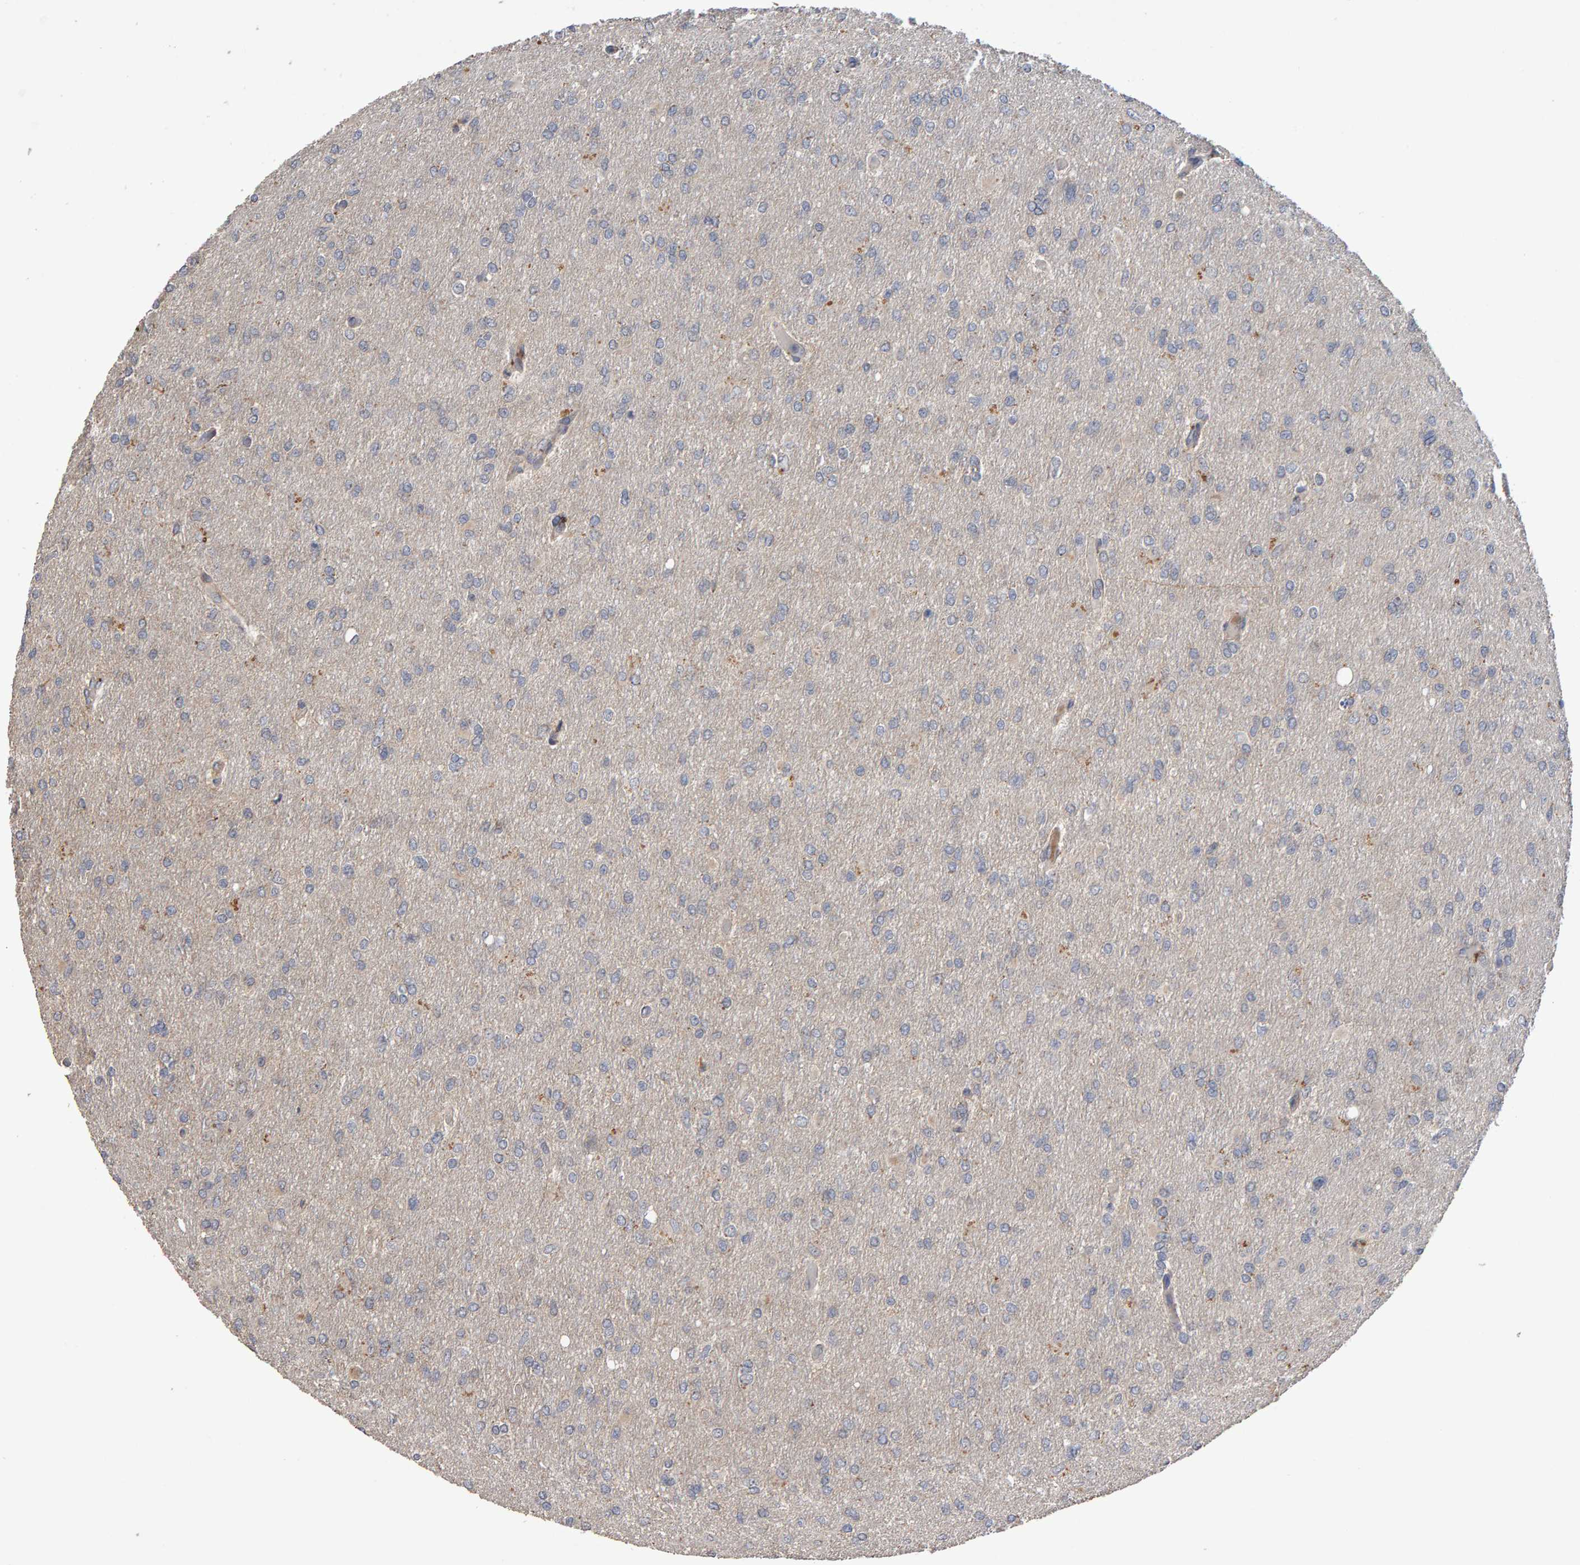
{"staining": {"intensity": "negative", "quantity": "none", "location": "none"}, "tissue": "glioma", "cell_type": "Tumor cells", "image_type": "cancer", "snomed": [{"axis": "morphology", "description": "Glioma, malignant, High grade"}, {"axis": "topography", "description": "Cerebral cortex"}], "caption": "High power microscopy image of an immunohistochemistry (IHC) image of high-grade glioma (malignant), revealing no significant positivity in tumor cells. (DAB immunohistochemistry with hematoxylin counter stain).", "gene": "COASY", "patient": {"sex": "female", "age": 36}}